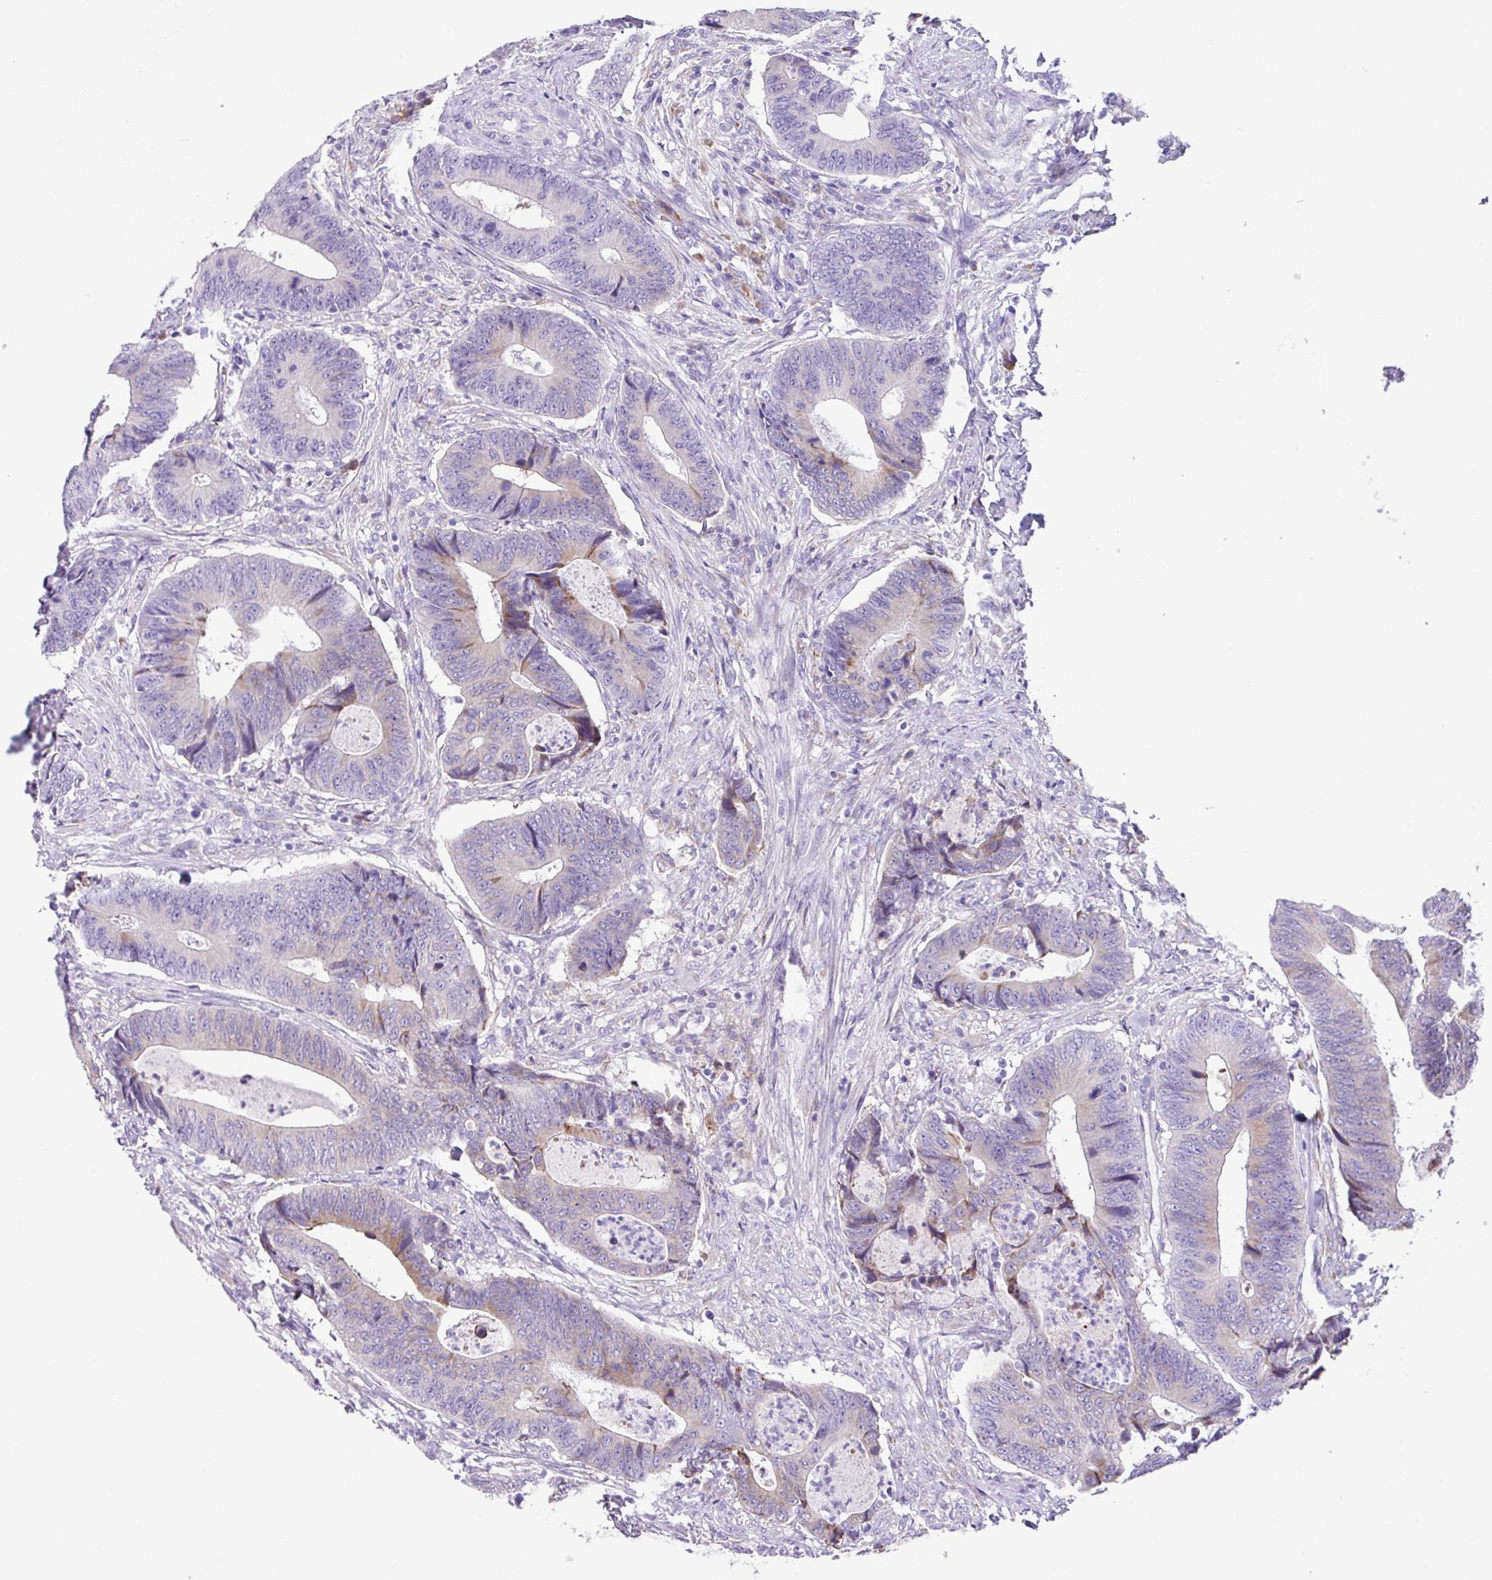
{"staining": {"intensity": "weak", "quantity": "<25%", "location": "cytoplasmic/membranous"}, "tissue": "colorectal cancer", "cell_type": "Tumor cells", "image_type": "cancer", "snomed": [{"axis": "morphology", "description": "Adenocarcinoma, NOS"}, {"axis": "topography", "description": "Colon"}], "caption": "Tumor cells show no significant staining in colorectal cancer (adenocarcinoma).", "gene": "RGS21", "patient": {"sex": "male", "age": 87}}